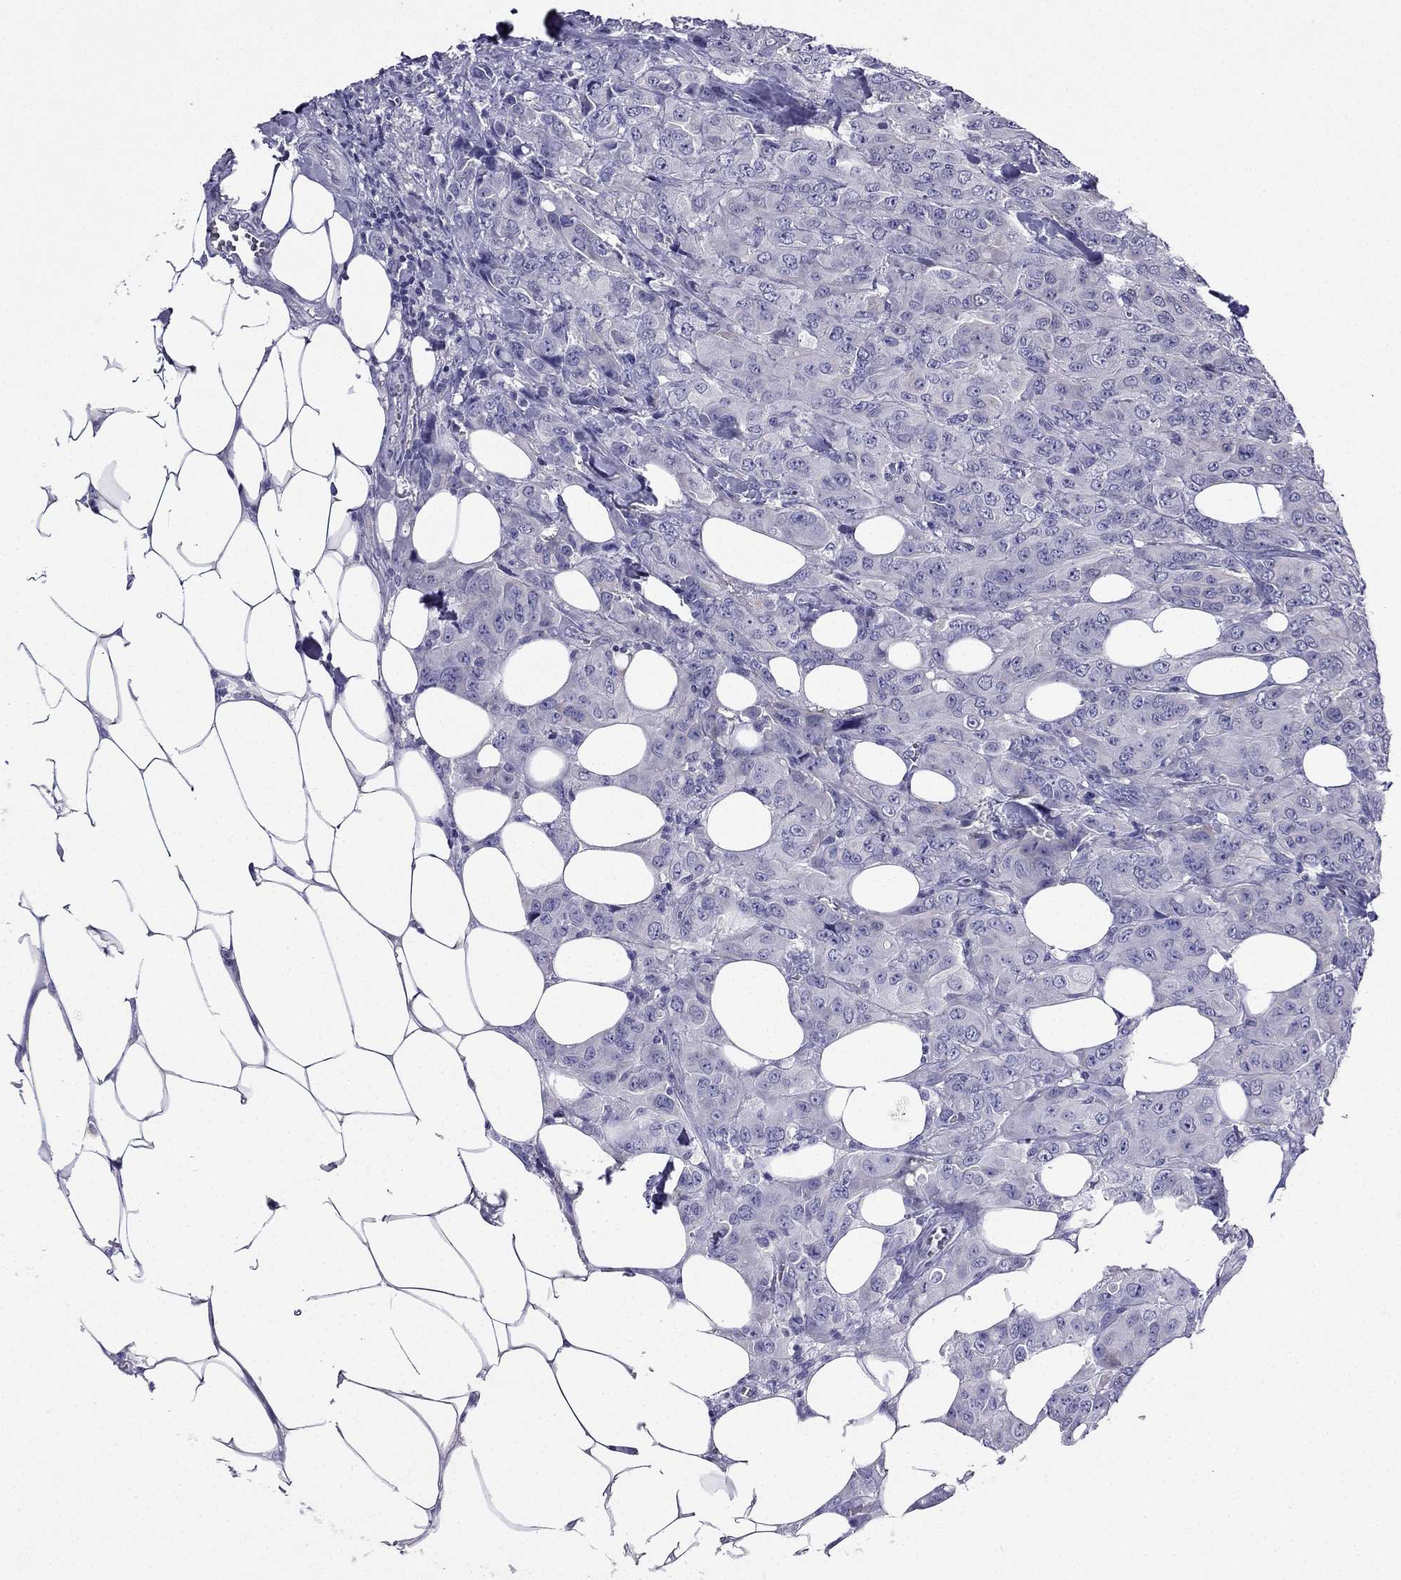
{"staining": {"intensity": "negative", "quantity": "none", "location": "none"}, "tissue": "breast cancer", "cell_type": "Tumor cells", "image_type": "cancer", "snomed": [{"axis": "morphology", "description": "Duct carcinoma"}, {"axis": "topography", "description": "Breast"}], "caption": "This is an immunohistochemistry photomicrograph of human breast cancer (infiltrating ductal carcinoma). There is no expression in tumor cells.", "gene": "KCNJ10", "patient": {"sex": "female", "age": 43}}